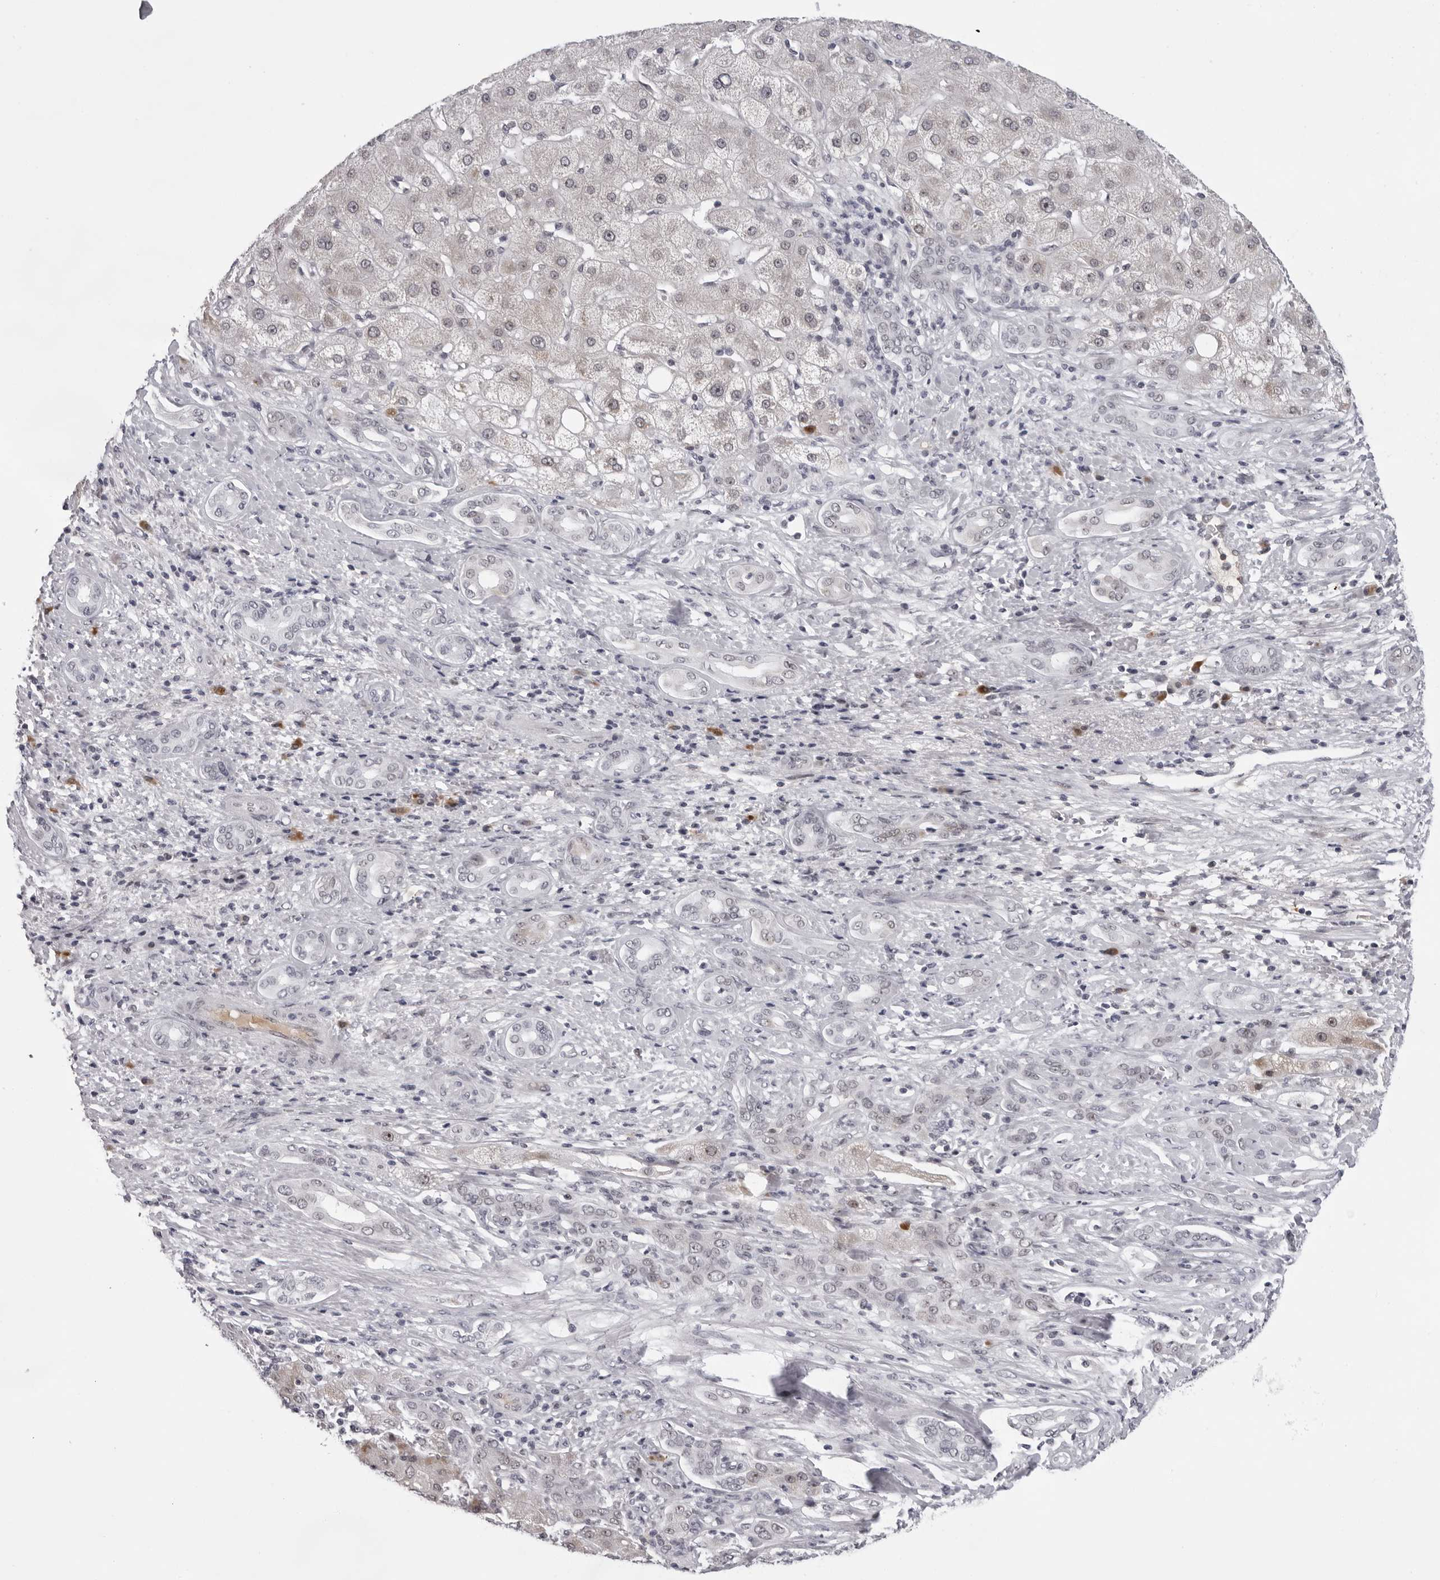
{"staining": {"intensity": "moderate", "quantity": ">75%", "location": "nuclear"}, "tissue": "liver cancer", "cell_type": "Tumor cells", "image_type": "cancer", "snomed": [{"axis": "morphology", "description": "Carcinoma, Hepatocellular, NOS"}, {"axis": "topography", "description": "Liver"}], "caption": "Brown immunohistochemical staining in liver cancer demonstrates moderate nuclear positivity in about >75% of tumor cells. (Stains: DAB (3,3'-diaminobenzidine) in brown, nuclei in blue, Microscopy: brightfield microscopy at high magnification).", "gene": "EXOSC10", "patient": {"sex": "male", "age": 65}}